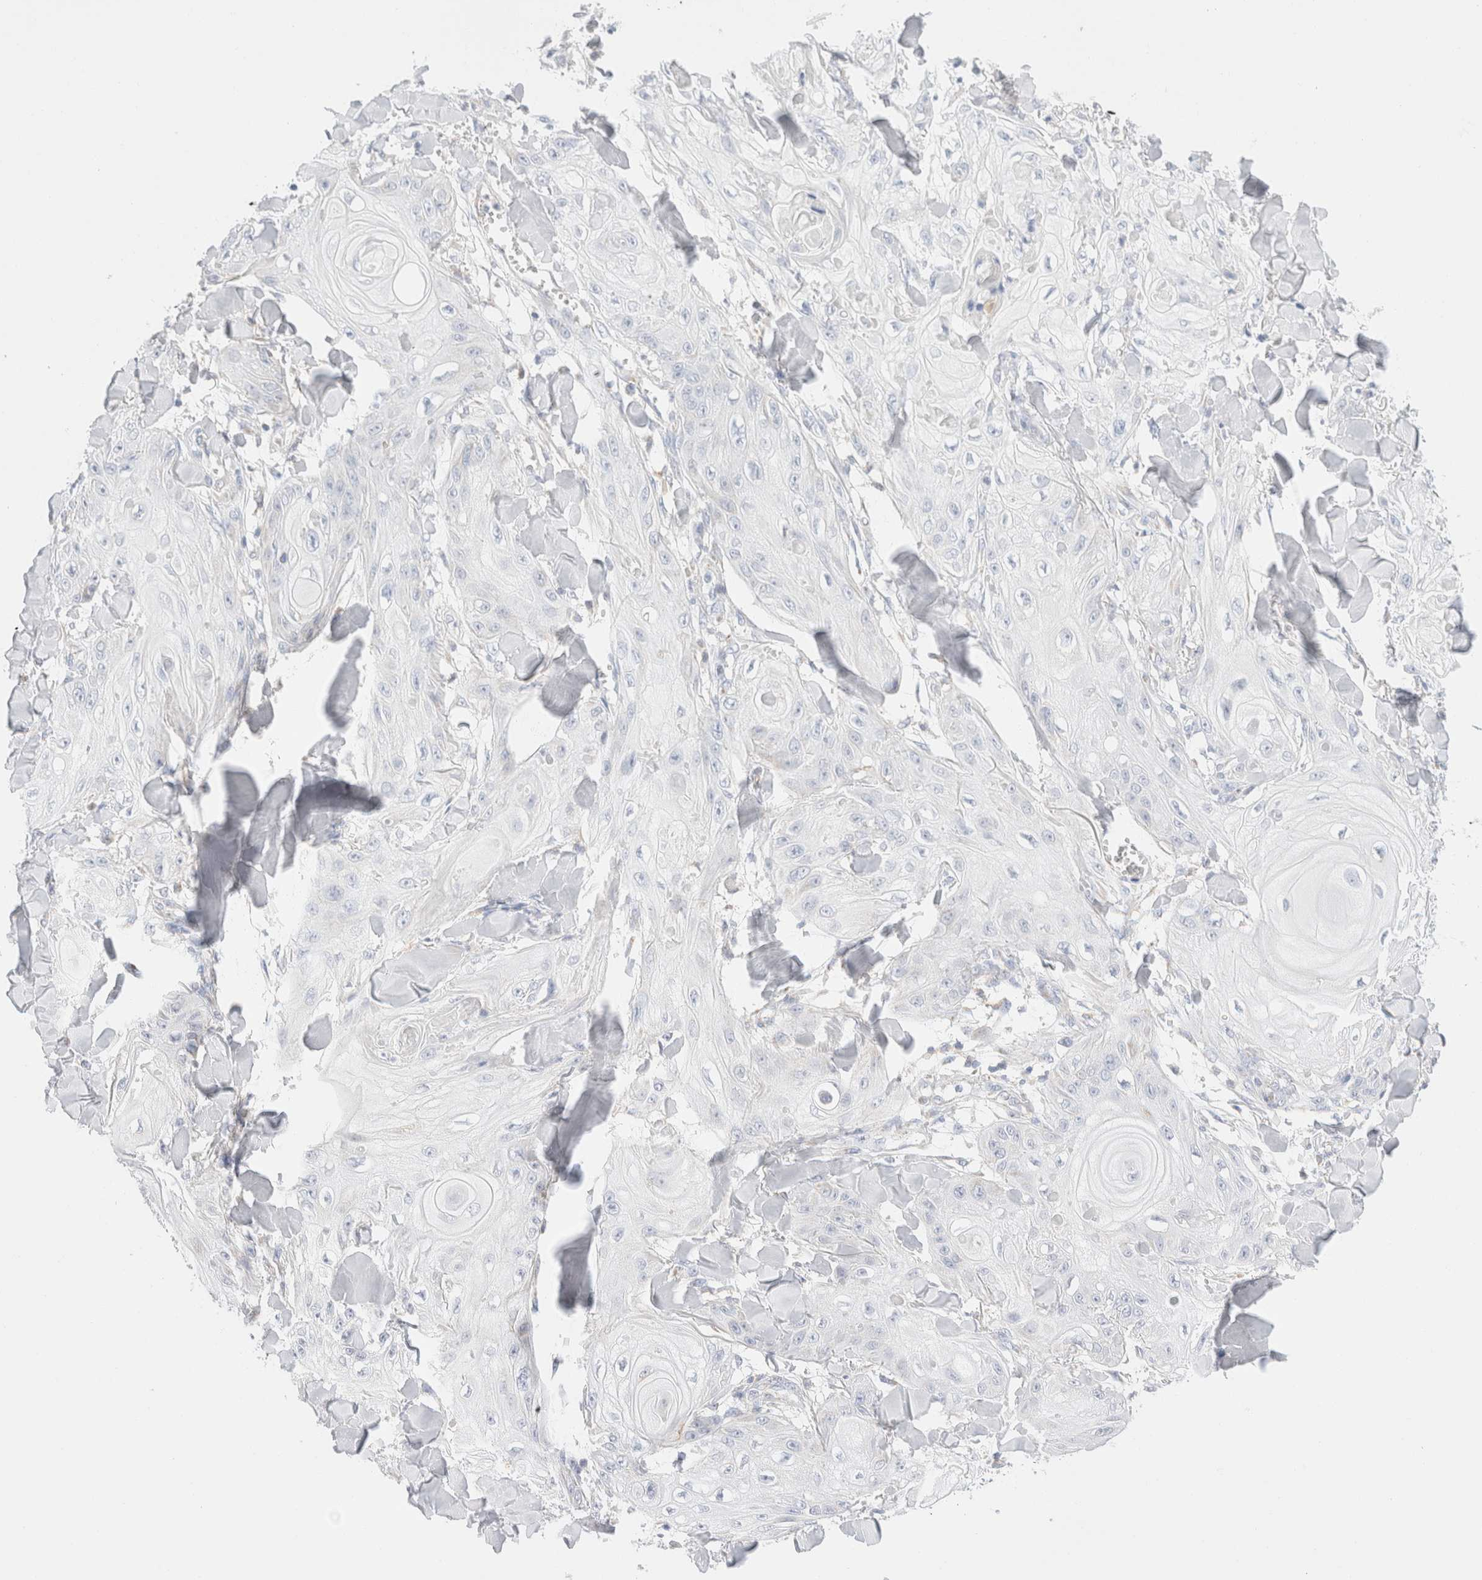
{"staining": {"intensity": "negative", "quantity": "none", "location": "none"}, "tissue": "skin cancer", "cell_type": "Tumor cells", "image_type": "cancer", "snomed": [{"axis": "morphology", "description": "Squamous cell carcinoma, NOS"}, {"axis": "topography", "description": "Skin"}], "caption": "Tumor cells show no significant positivity in skin cancer.", "gene": "ATP6V1C1", "patient": {"sex": "male", "age": 74}}